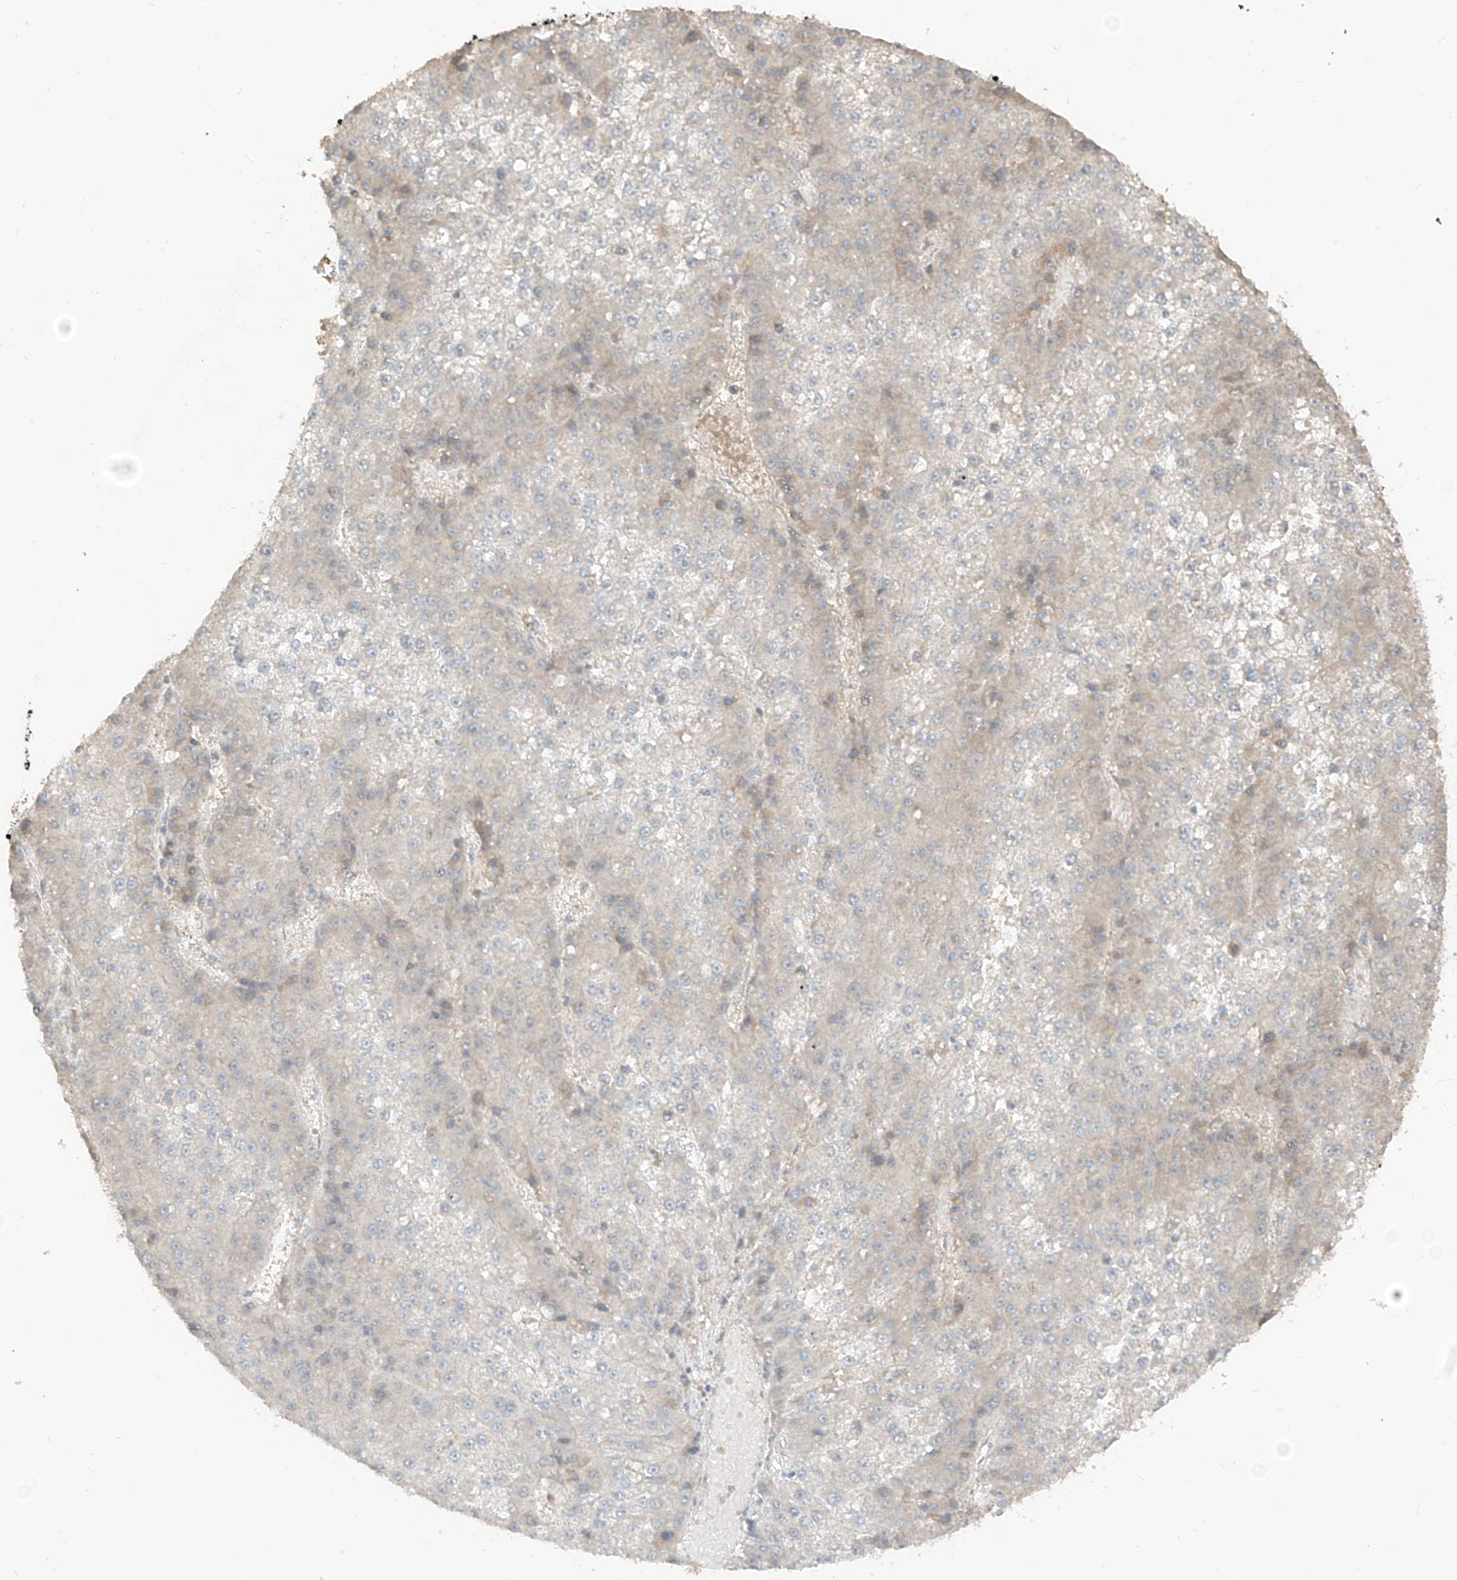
{"staining": {"intensity": "negative", "quantity": "none", "location": "none"}, "tissue": "liver cancer", "cell_type": "Tumor cells", "image_type": "cancer", "snomed": [{"axis": "morphology", "description": "Carcinoma, Hepatocellular, NOS"}, {"axis": "topography", "description": "Liver"}], "caption": "The photomicrograph reveals no staining of tumor cells in liver cancer.", "gene": "COLGALT2", "patient": {"sex": "female", "age": 73}}